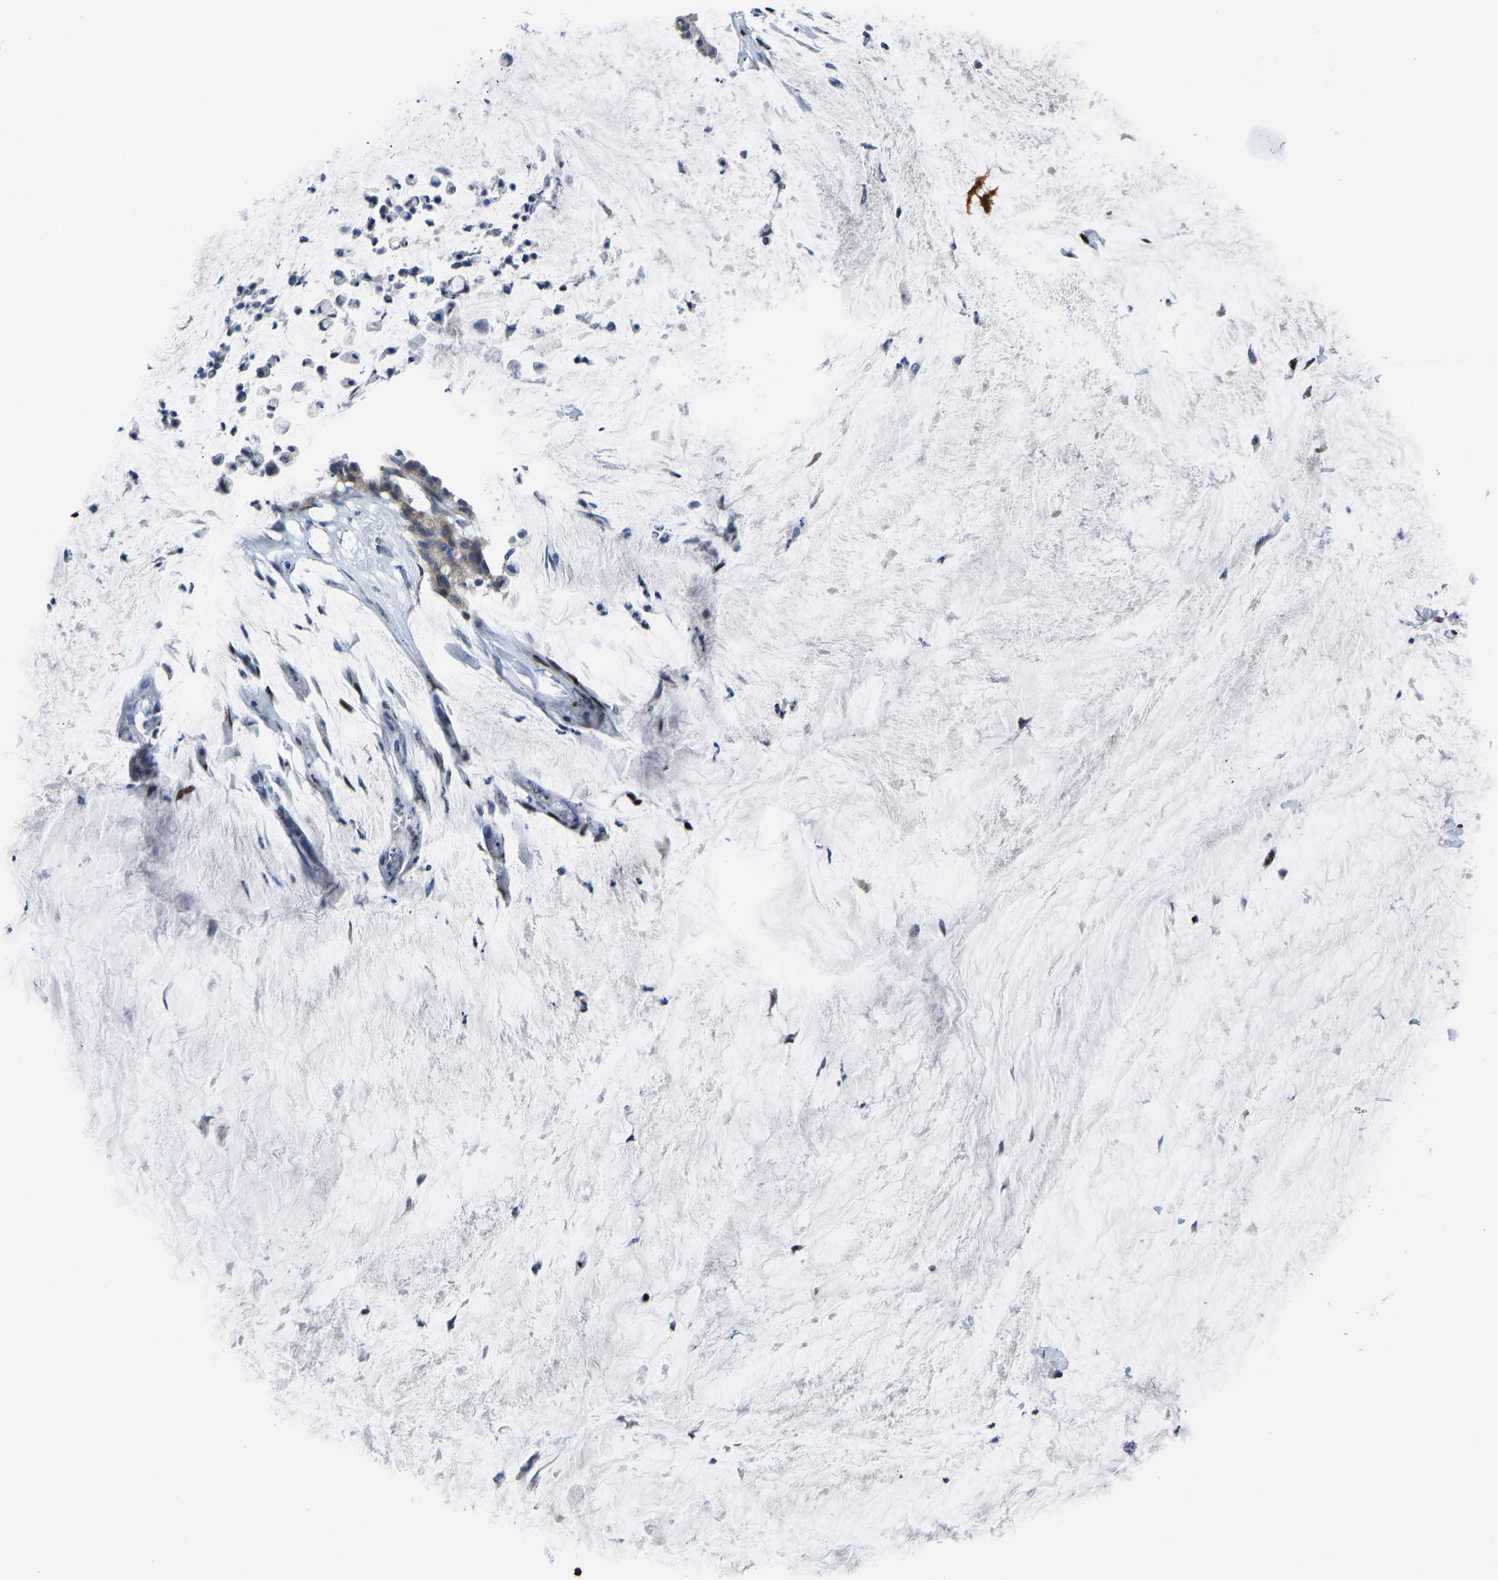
{"staining": {"intensity": "negative", "quantity": "none", "location": "none"}, "tissue": "pancreatic cancer", "cell_type": "Tumor cells", "image_type": "cancer", "snomed": [{"axis": "morphology", "description": "Adenocarcinoma, NOS"}, {"axis": "topography", "description": "Pancreas"}], "caption": "There is no significant positivity in tumor cells of pancreatic adenocarcinoma.", "gene": "EGR1", "patient": {"sex": "male", "age": 41}}